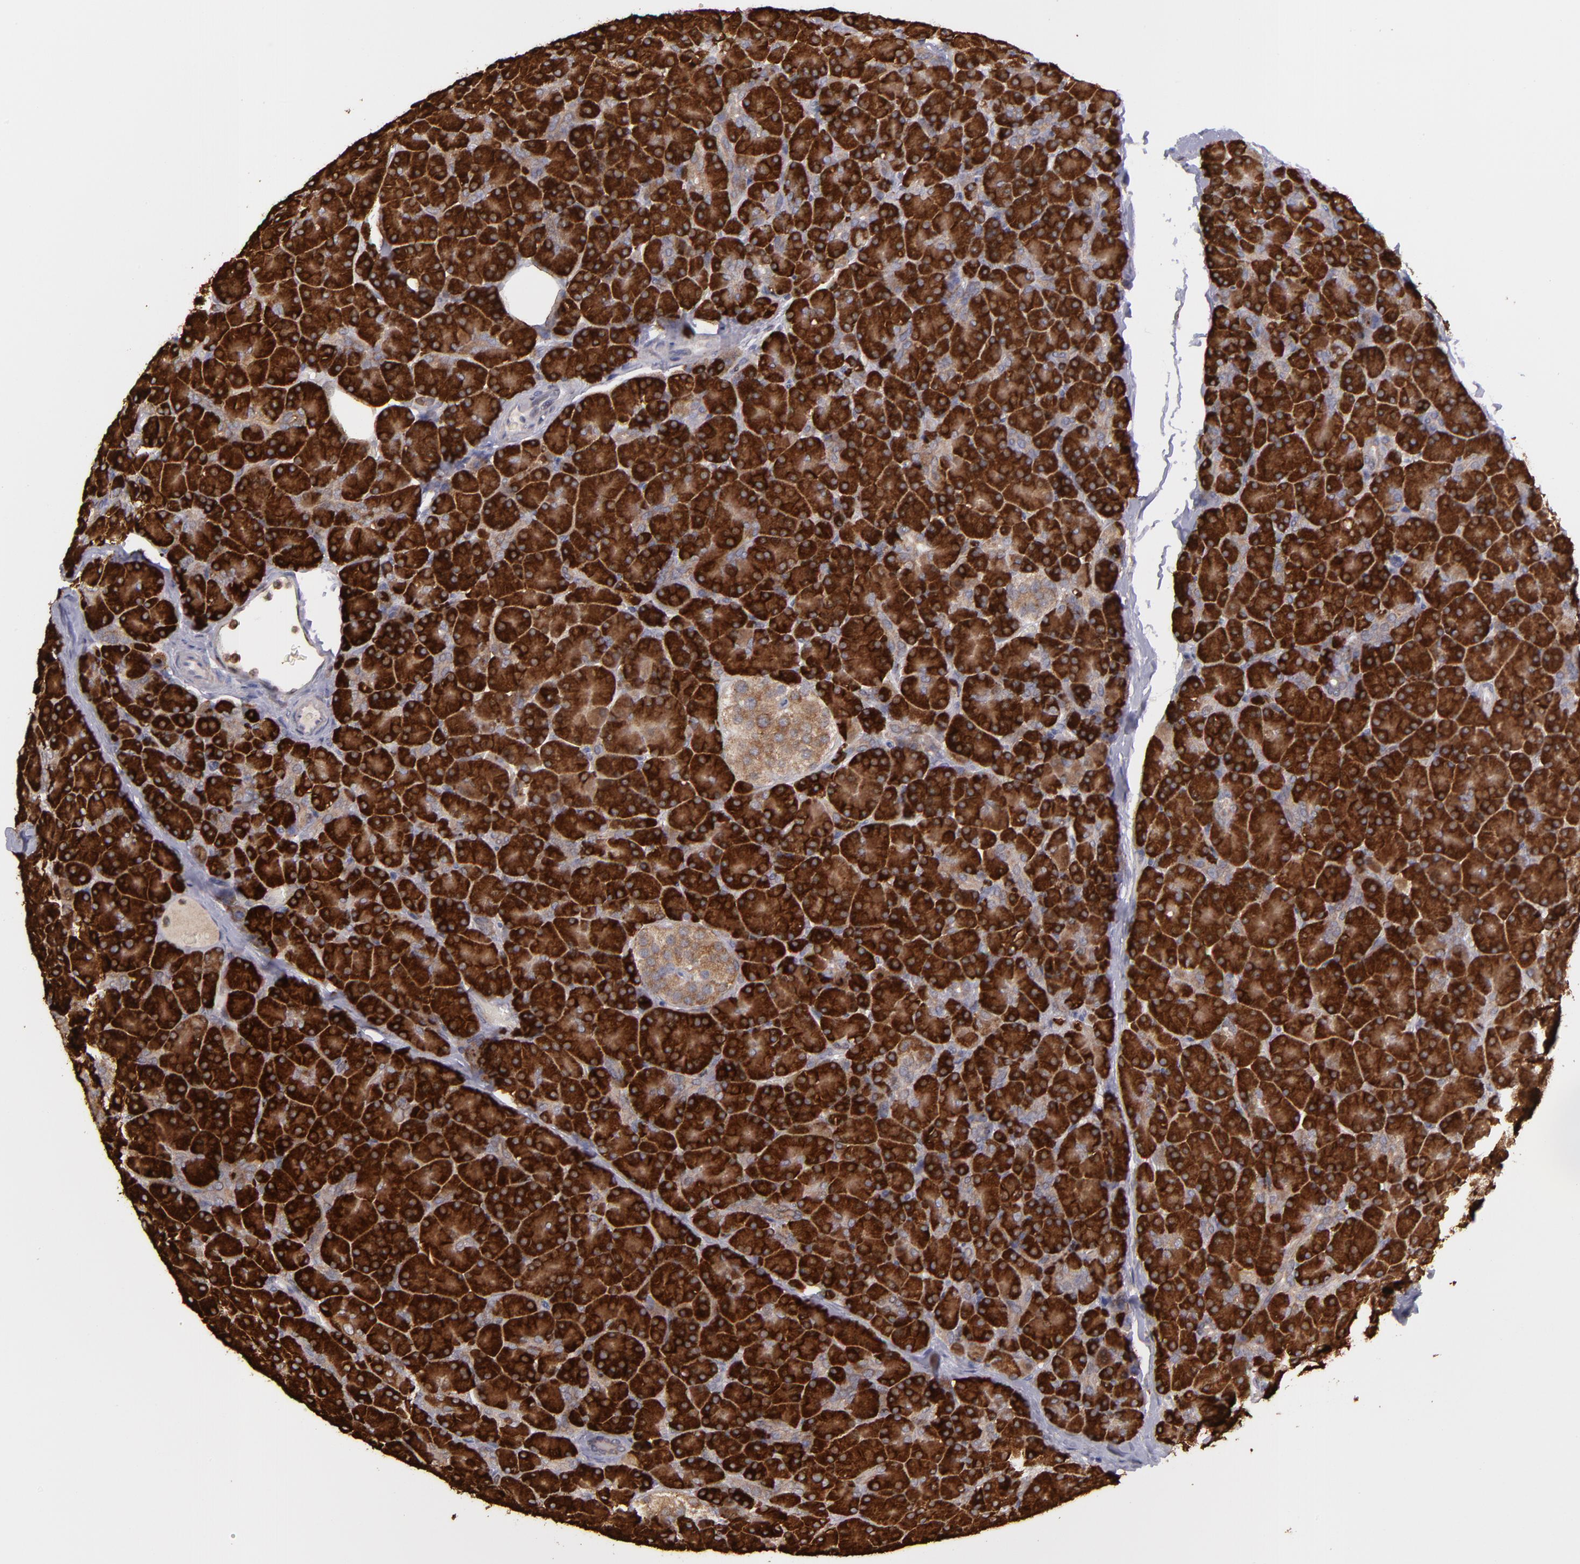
{"staining": {"intensity": "strong", "quantity": ">75%", "location": "cytoplasmic/membranous"}, "tissue": "pancreas", "cell_type": "Exocrine glandular cells", "image_type": "normal", "snomed": [{"axis": "morphology", "description": "Normal tissue, NOS"}, {"axis": "topography", "description": "Pancreas"}], "caption": "IHC photomicrograph of unremarkable pancreas: human pancreas stained using IHC shows high levels of strong protein expression localized specifically in the cytoplasmic/membranous of exocrine glandular cells, appearing as a cytoplasmic/membranous brown color.", "gene": "MTHFD1", "patient": {"sex": "female", "age": 43}}